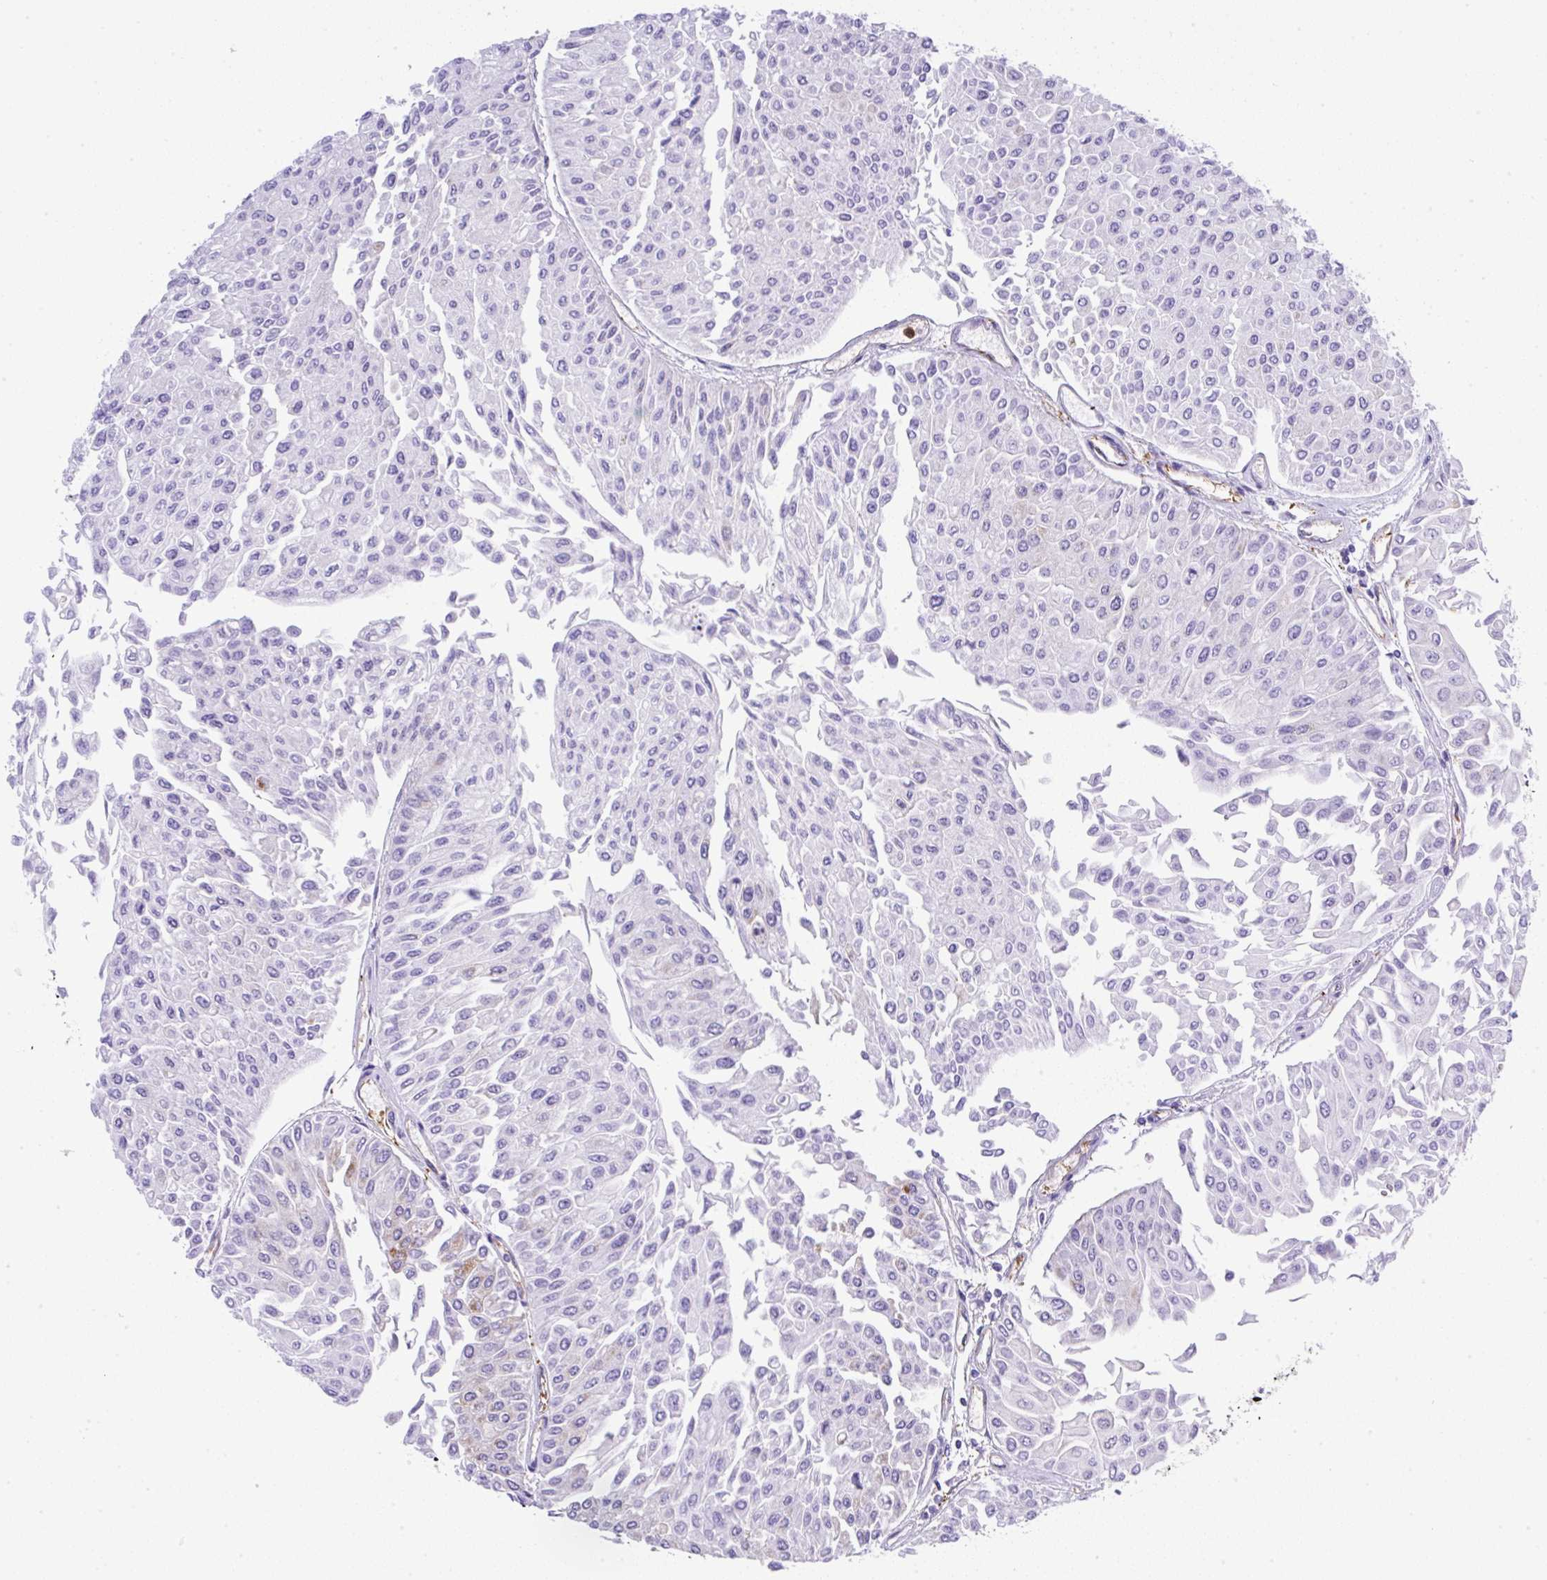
{"staining": {"intensity": "negative", "quantity": "none", "location": "none"}, "tissue": "urothelial cancer", "cell_type": "Tumor cells", "image_type": "cancer", "snomed": [{"axis": "morphology", "description": "Urothelial carcinoma, Low grade"}, {"axis": "topography", "description": "Urinary bladder"}], "caption": "A high-resolution histopathology image shows IHC staining of urothelial cancer, which shows no significant staining in tumor cells.", "gene": "MAGEB5", "patient": {"sex": "male", "age": 67}}